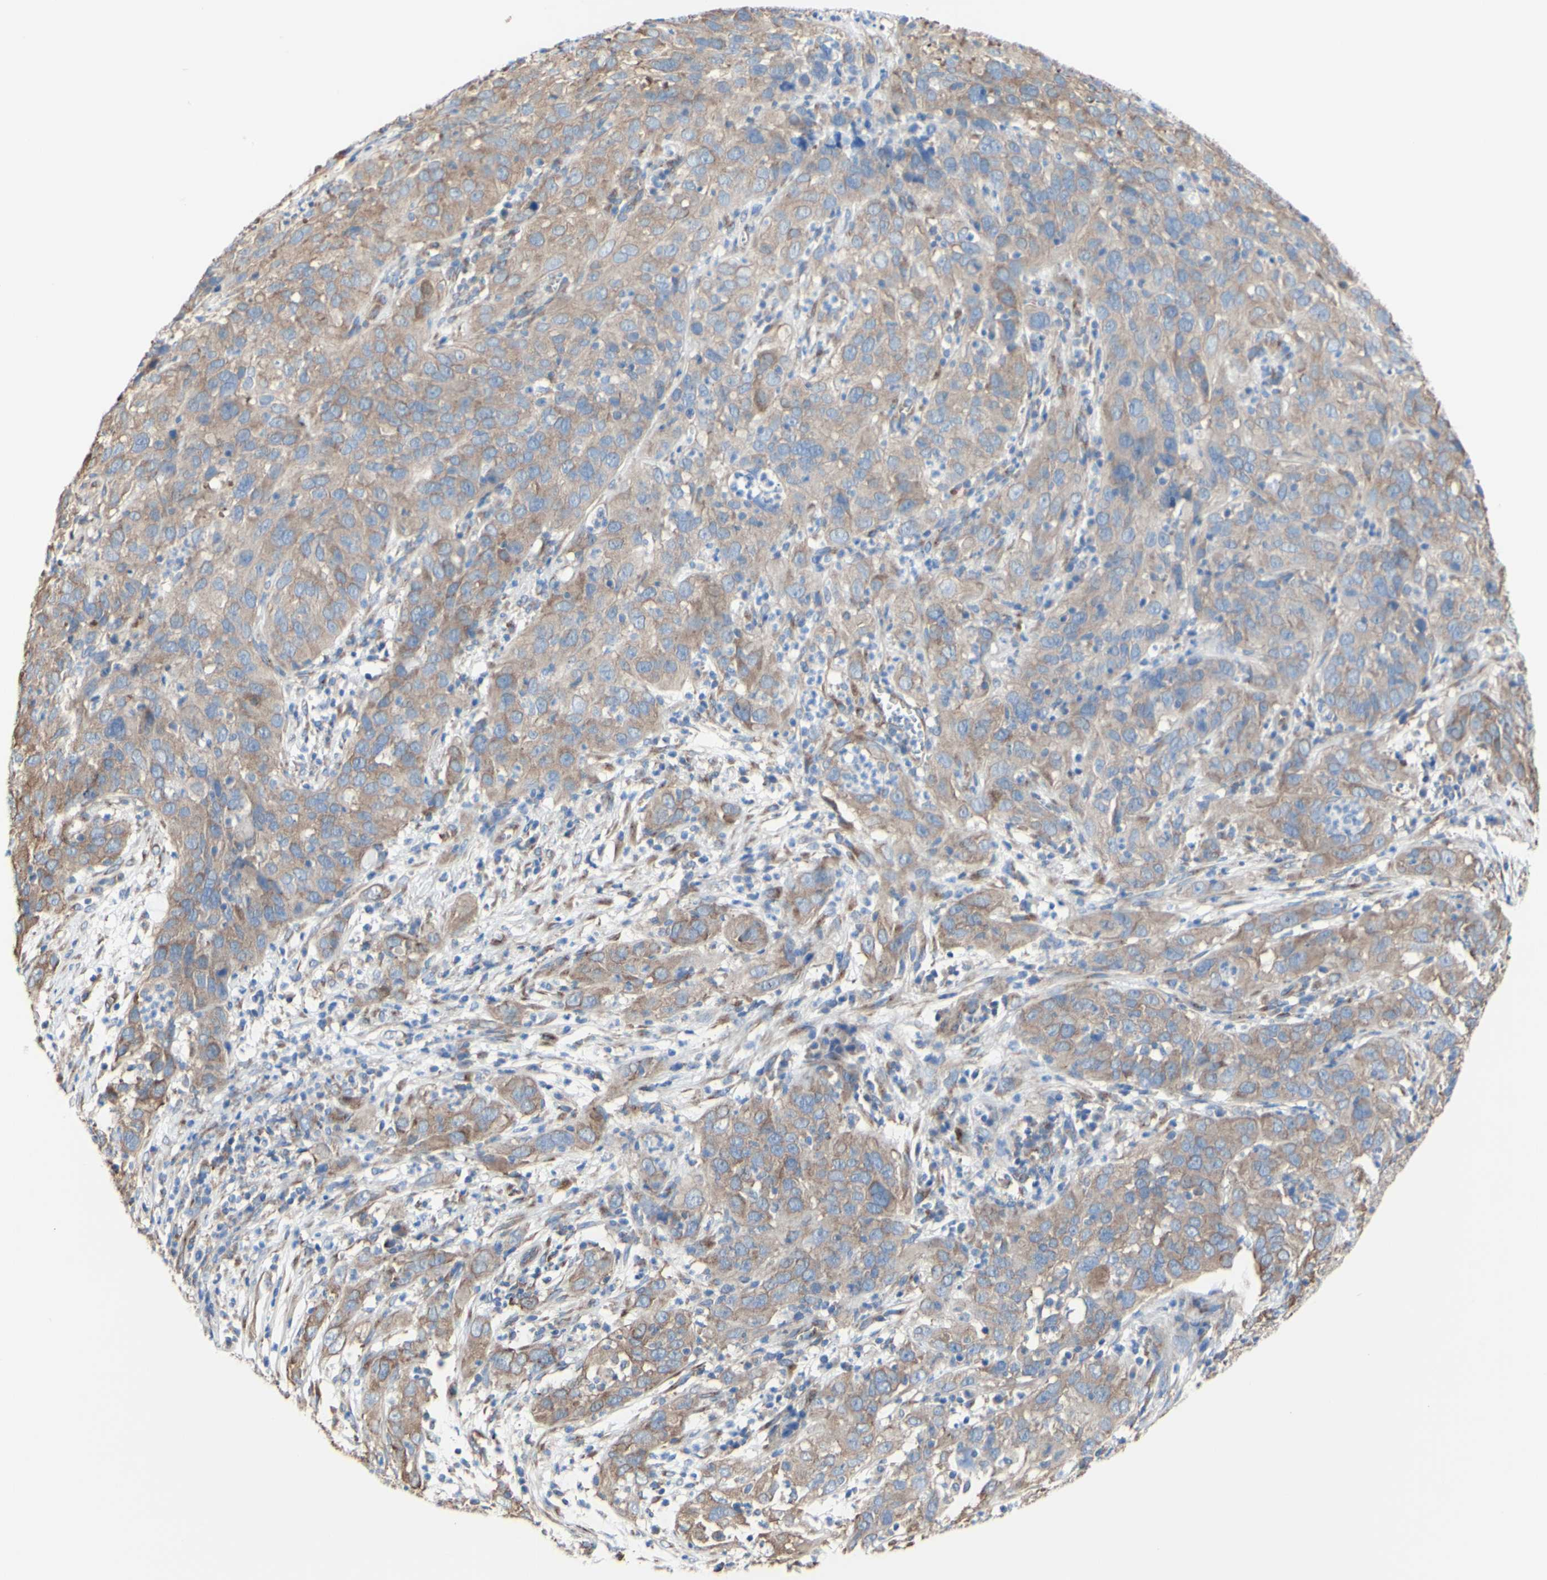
{"staining": {"intensity": "moderate", "quantity": ">75%", "location": "cytoplasmic/membranous"}, "tissue": "cervical cancer", "cell_type": "Tumor cells", "image_type": "cancer", "snomed": [{"axis": "morphology", "description": "Squamous cell carcinoma, NOS"}, {"axis": "topography", "description": "Cervix"}], "caption": "Protein staining shows moderate cytoplasmic/membranous expression in about >75% of tumor cells in cervical squamous cell carcinoma.", "gene": "LRIG3", "patient": {"sex": "female", "age": 32}}